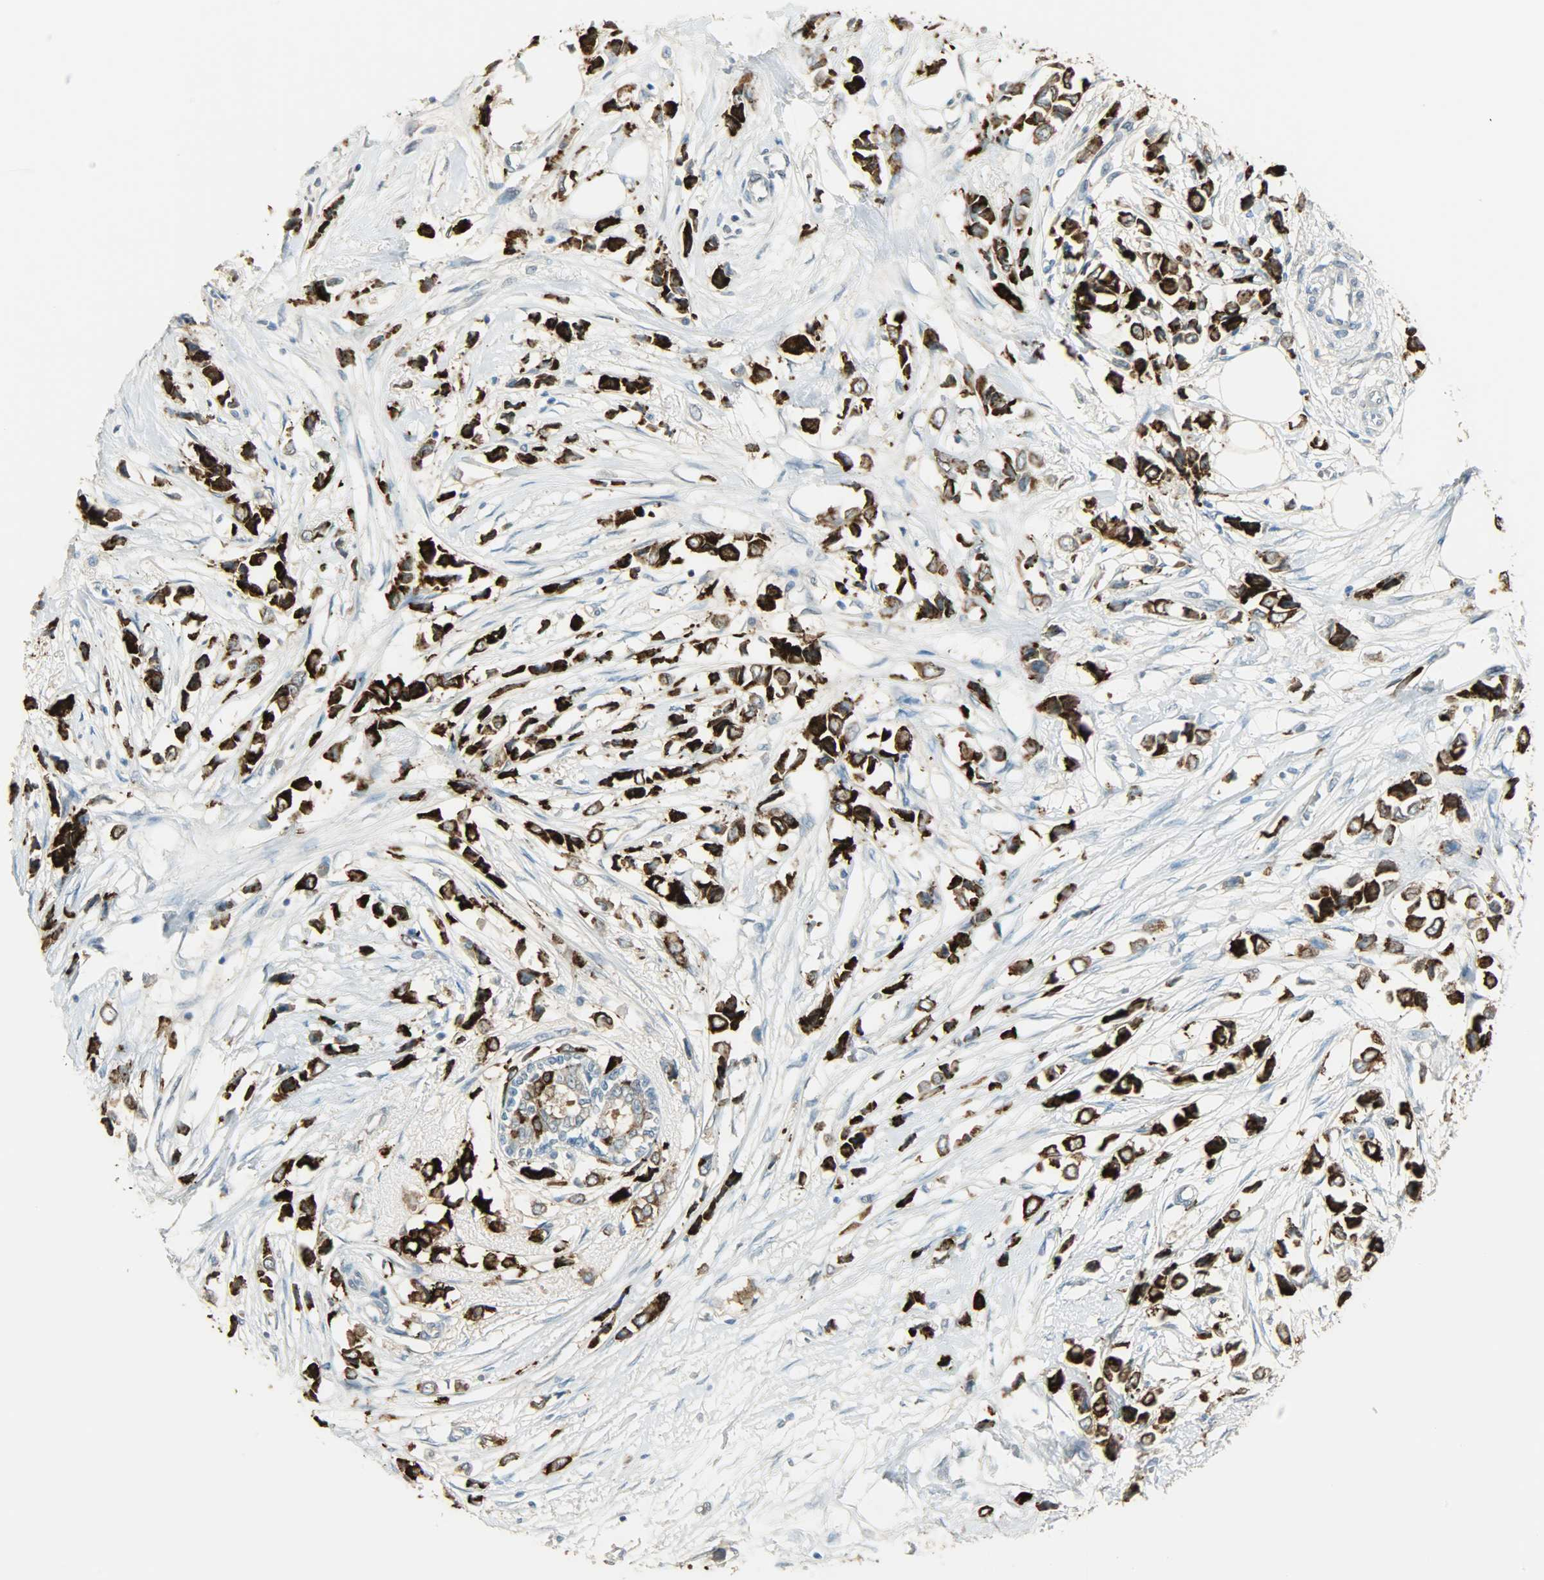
{"staining": {"intensity": "strong", "quantity": ">75%", "location": "cytoplasmic/membranous"}, "tissue": "breast cancer", "cell_type": "Tumor cells", "image_type": "cancer", "snomed": [{"axis": "morphology", "description": "Lobular carcinoma"}, {"axis": "topography", "description": "Breast"}], "caption": "High-power microscopy captured an immunohistochemistry (IHC) micrograph of lobular carcinoma (breast), revealing strong cytoplasmic/membranous staining in about >75% of tumor cells.", "gene": "PRMT5", "patient": {"sex": "female", "age": 51}}